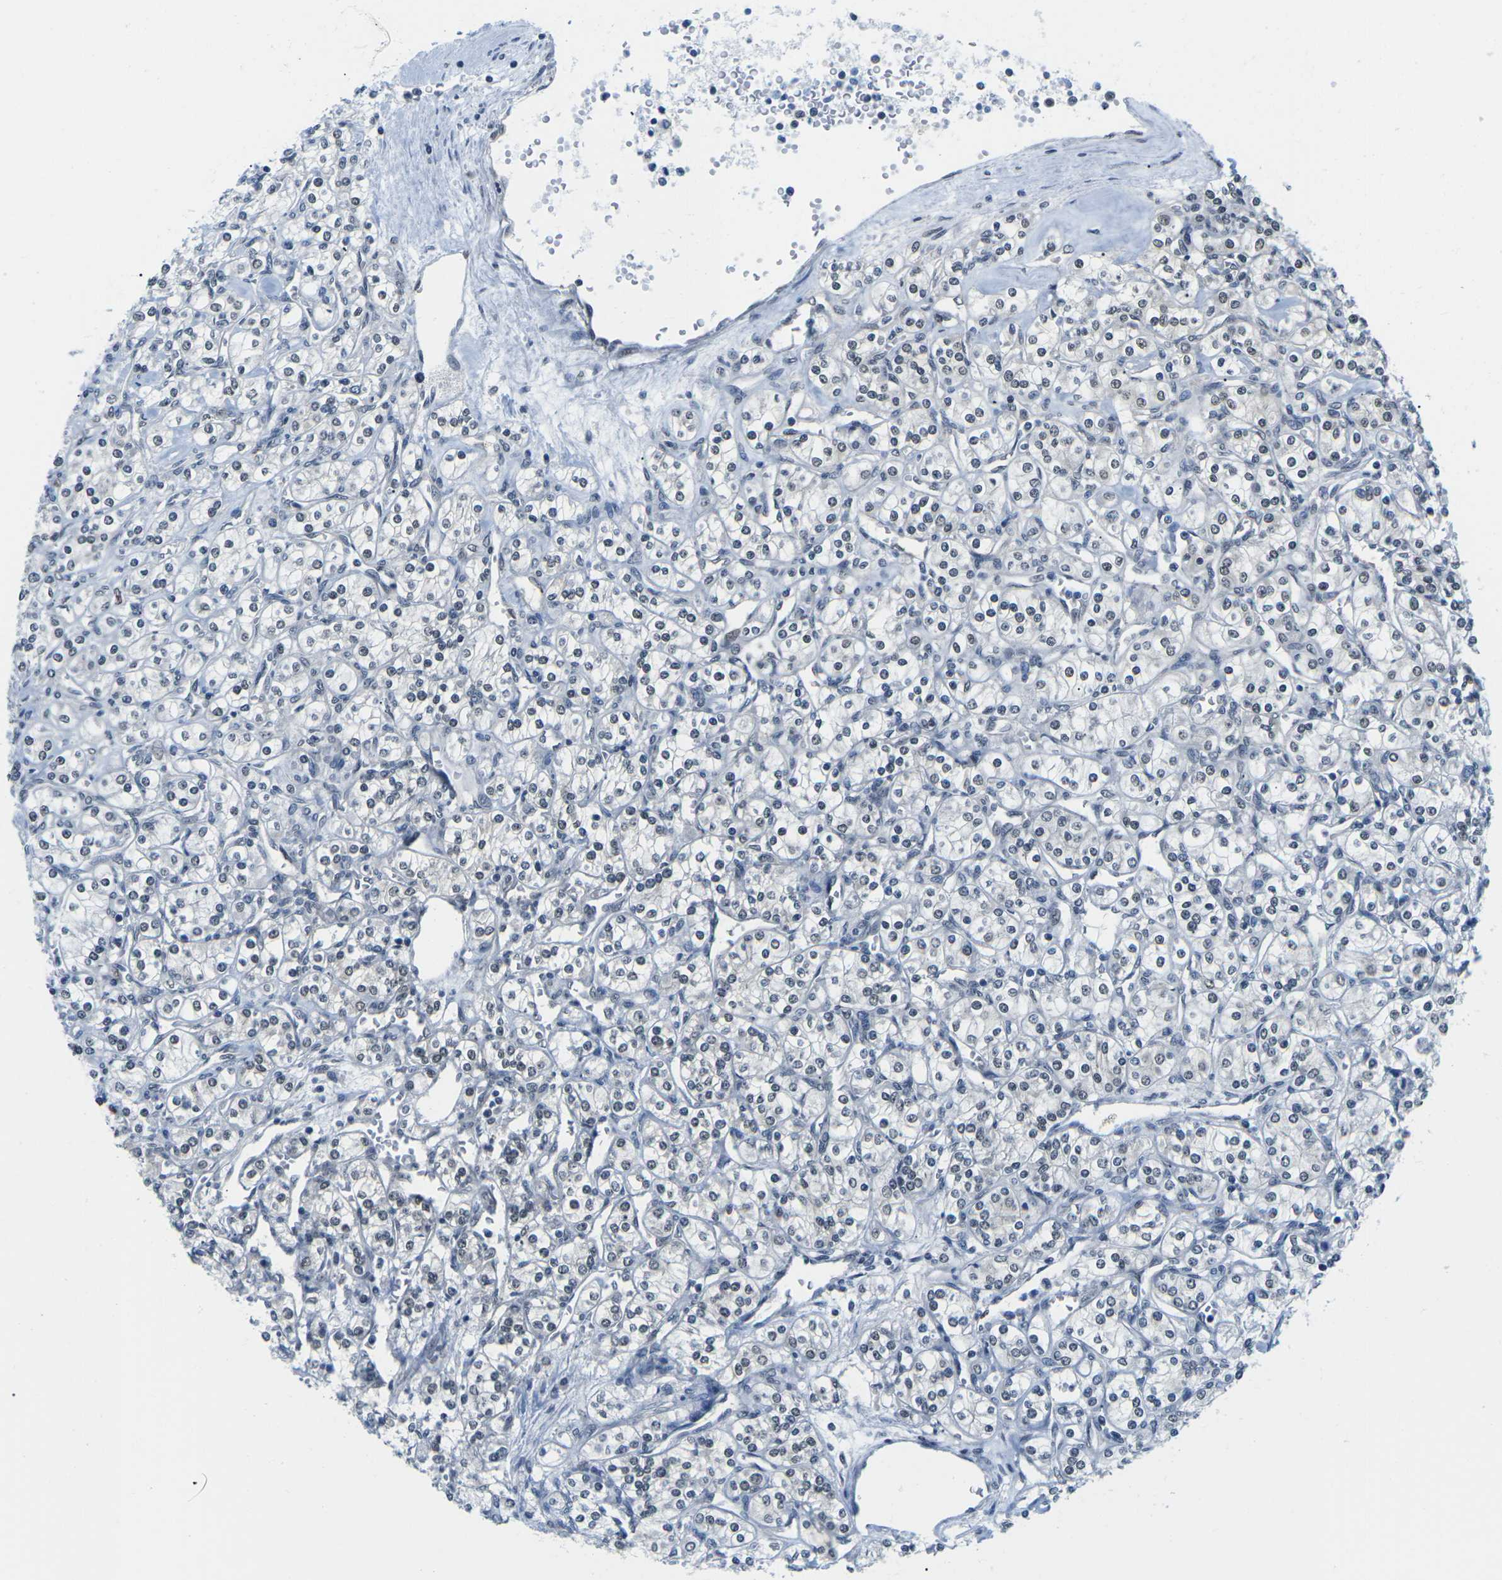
{"staining": {"intensity": "weak", "quantity": "<25%", "location": "nuclear"}, "tissue": "renal cancer", "cell_type": "Tumor cells", "image_type": "cancer", "snomed": [{"axis": "morphology", "description": "Adenocarcinoma, NOS"}, {"axis": "topography", "description": "Kidney"}], "caption": "Immunohistochemical staining of renal cancer shows no significant staining in tumor cells.", "gene": "UBA7", "patient": {"sex": "male", "age": 77}}